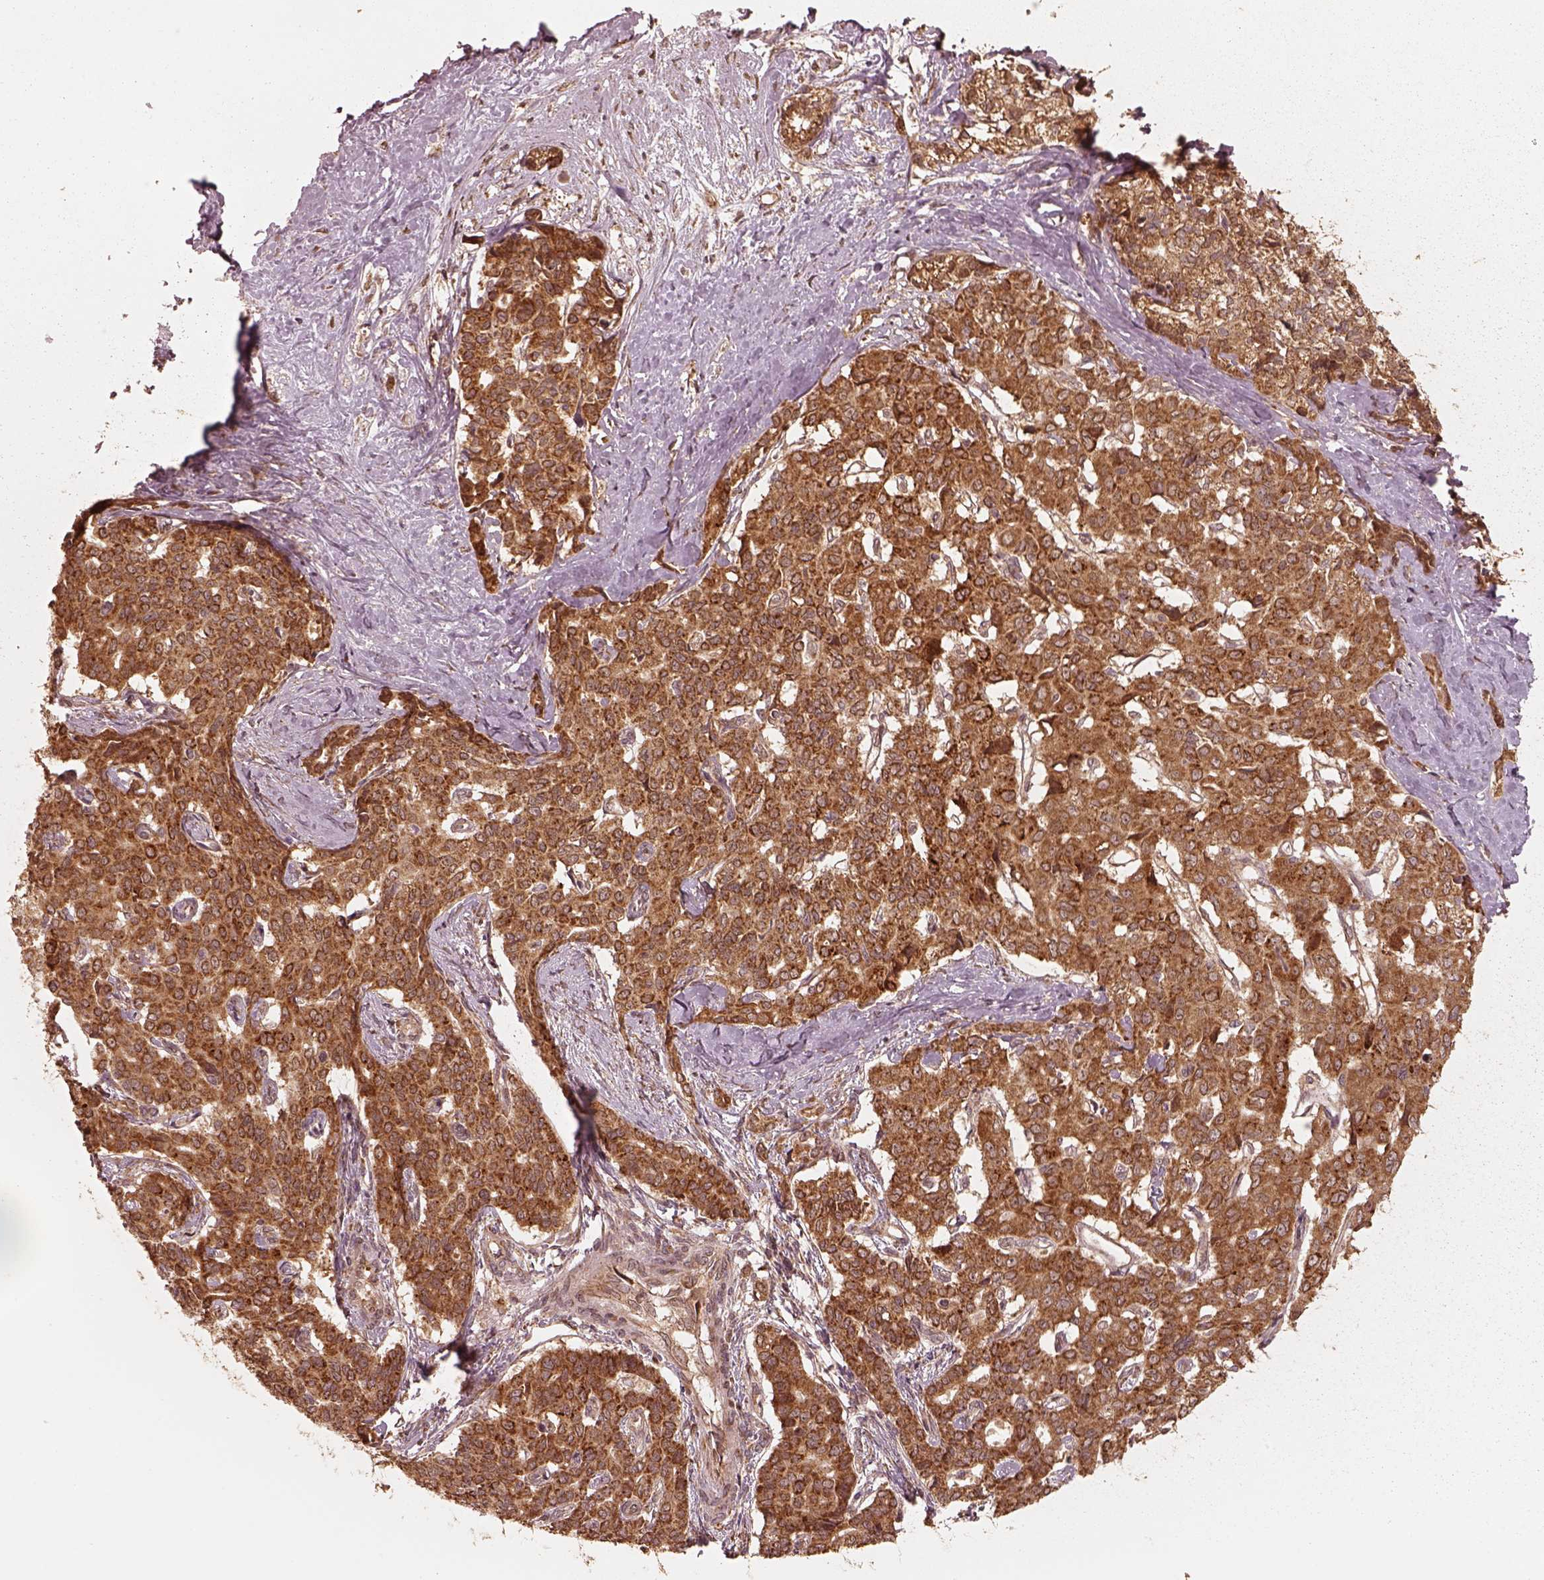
{"staining": {"intensity": "strong", "quantity": ">75%", "location": "cytoplasmic/membranous"}, "tissue": "liver cancer", "cell_type": "Tumor cells", "image_type": "cancer", "snomed": [{"axis": "morphology", "description": "Cholangiocarcinoma"}, {"axis": "topography", "description": "Liver"}], "caption": "Immunohistochemical staining of liver cholangiocarcinoma demonstrates strong cytoplasmic/membranous protein expression in about >75% of tumor cells.", "gene": "DNAJC25", "patient": {"sex": "female", "age": 47}}